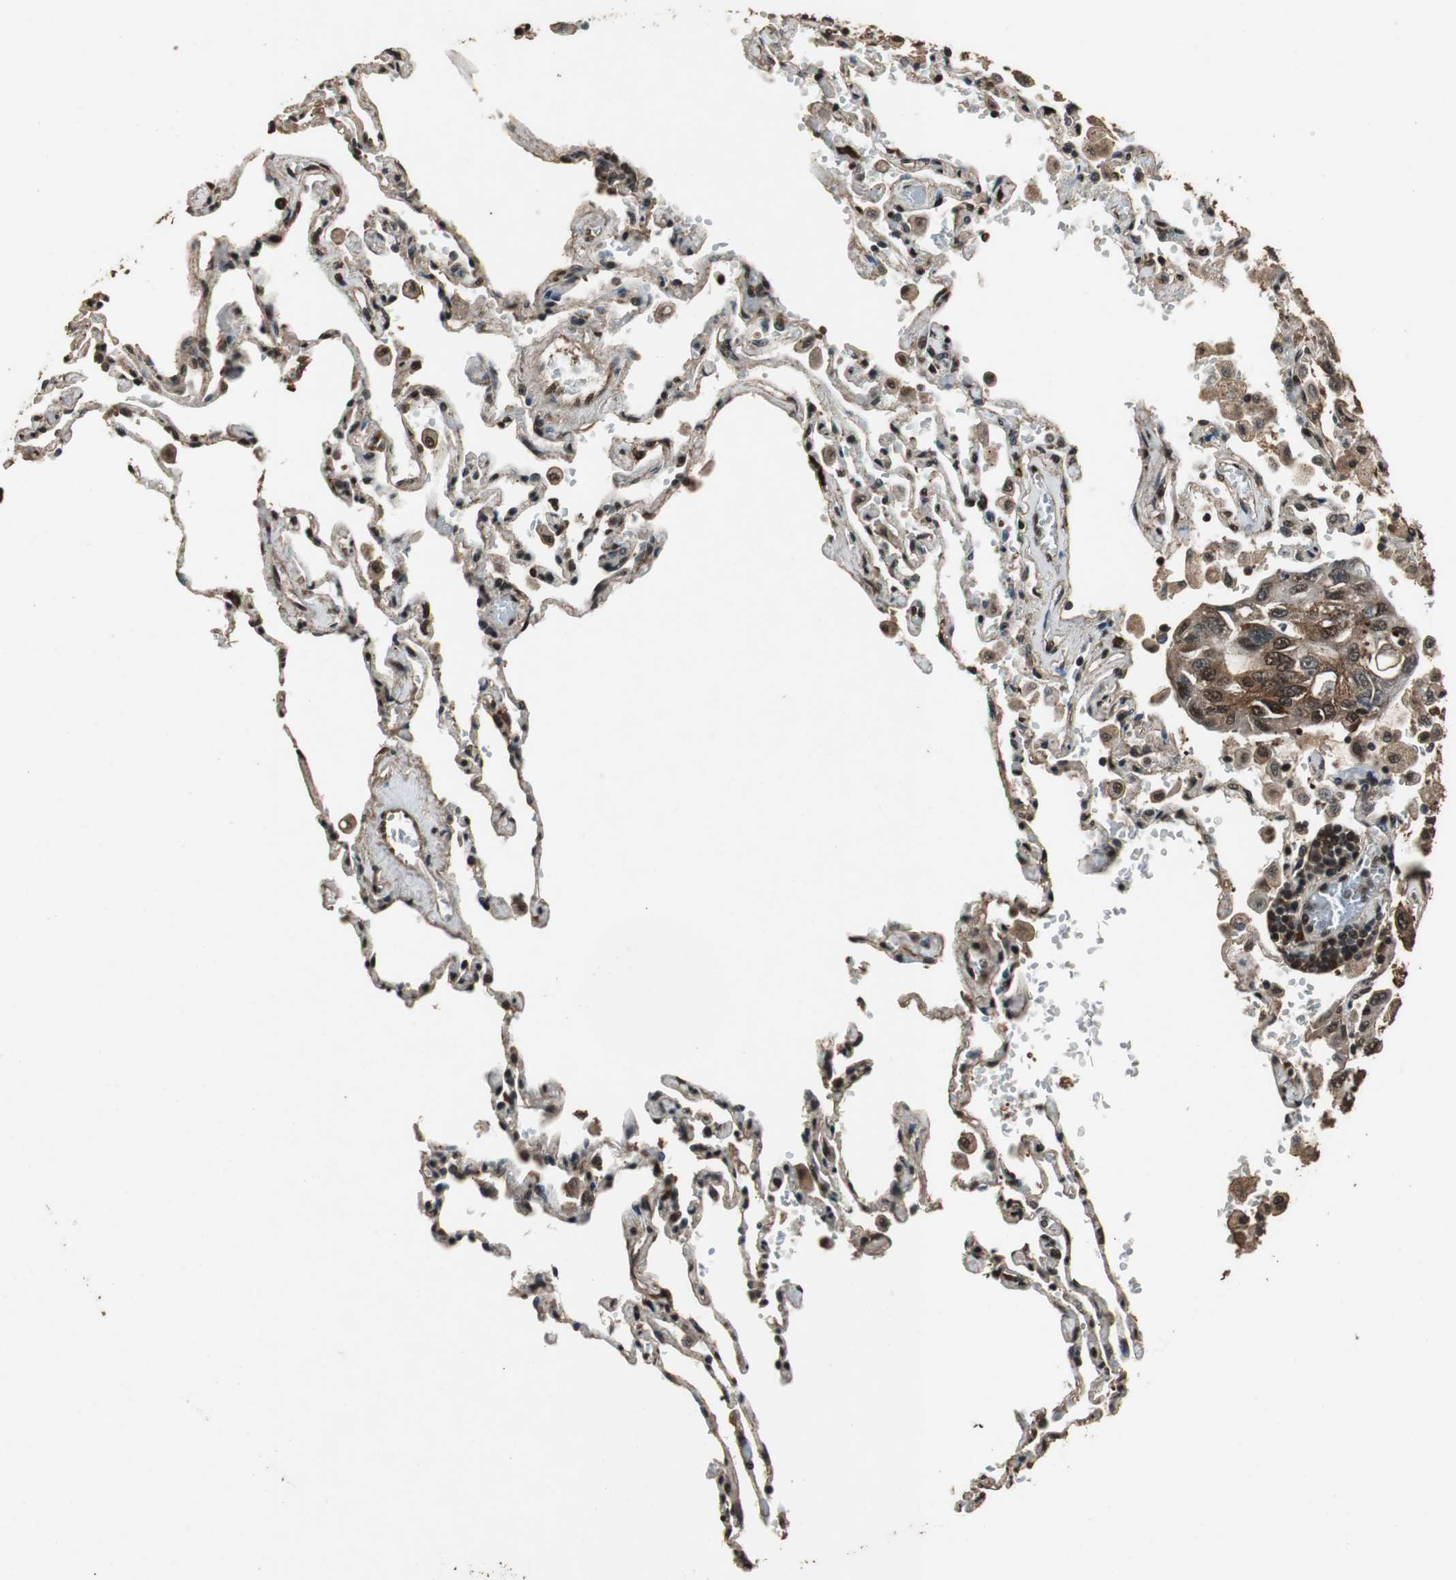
{"staining": {"intensity": "strong", "quantity": ">75%", "location": "cytoplasmic/membranous,nuclear"}, "tissue": "lung cancer", "cell_type": "Tumor cells", "image_type": "cancer", "snomed": [{"axis": "morphology", "description": "Adenocarcinoma, NOS"}, {"axis": "topography", "description": "Lung"}], "caption": "Protein staining displays strong cytoplasmic/membranous and nuclear staining in approximately >75% of tumor cells in lung cancer.", "gene": "ZNF18", "patient": {"sex": "male", "age": 64}}